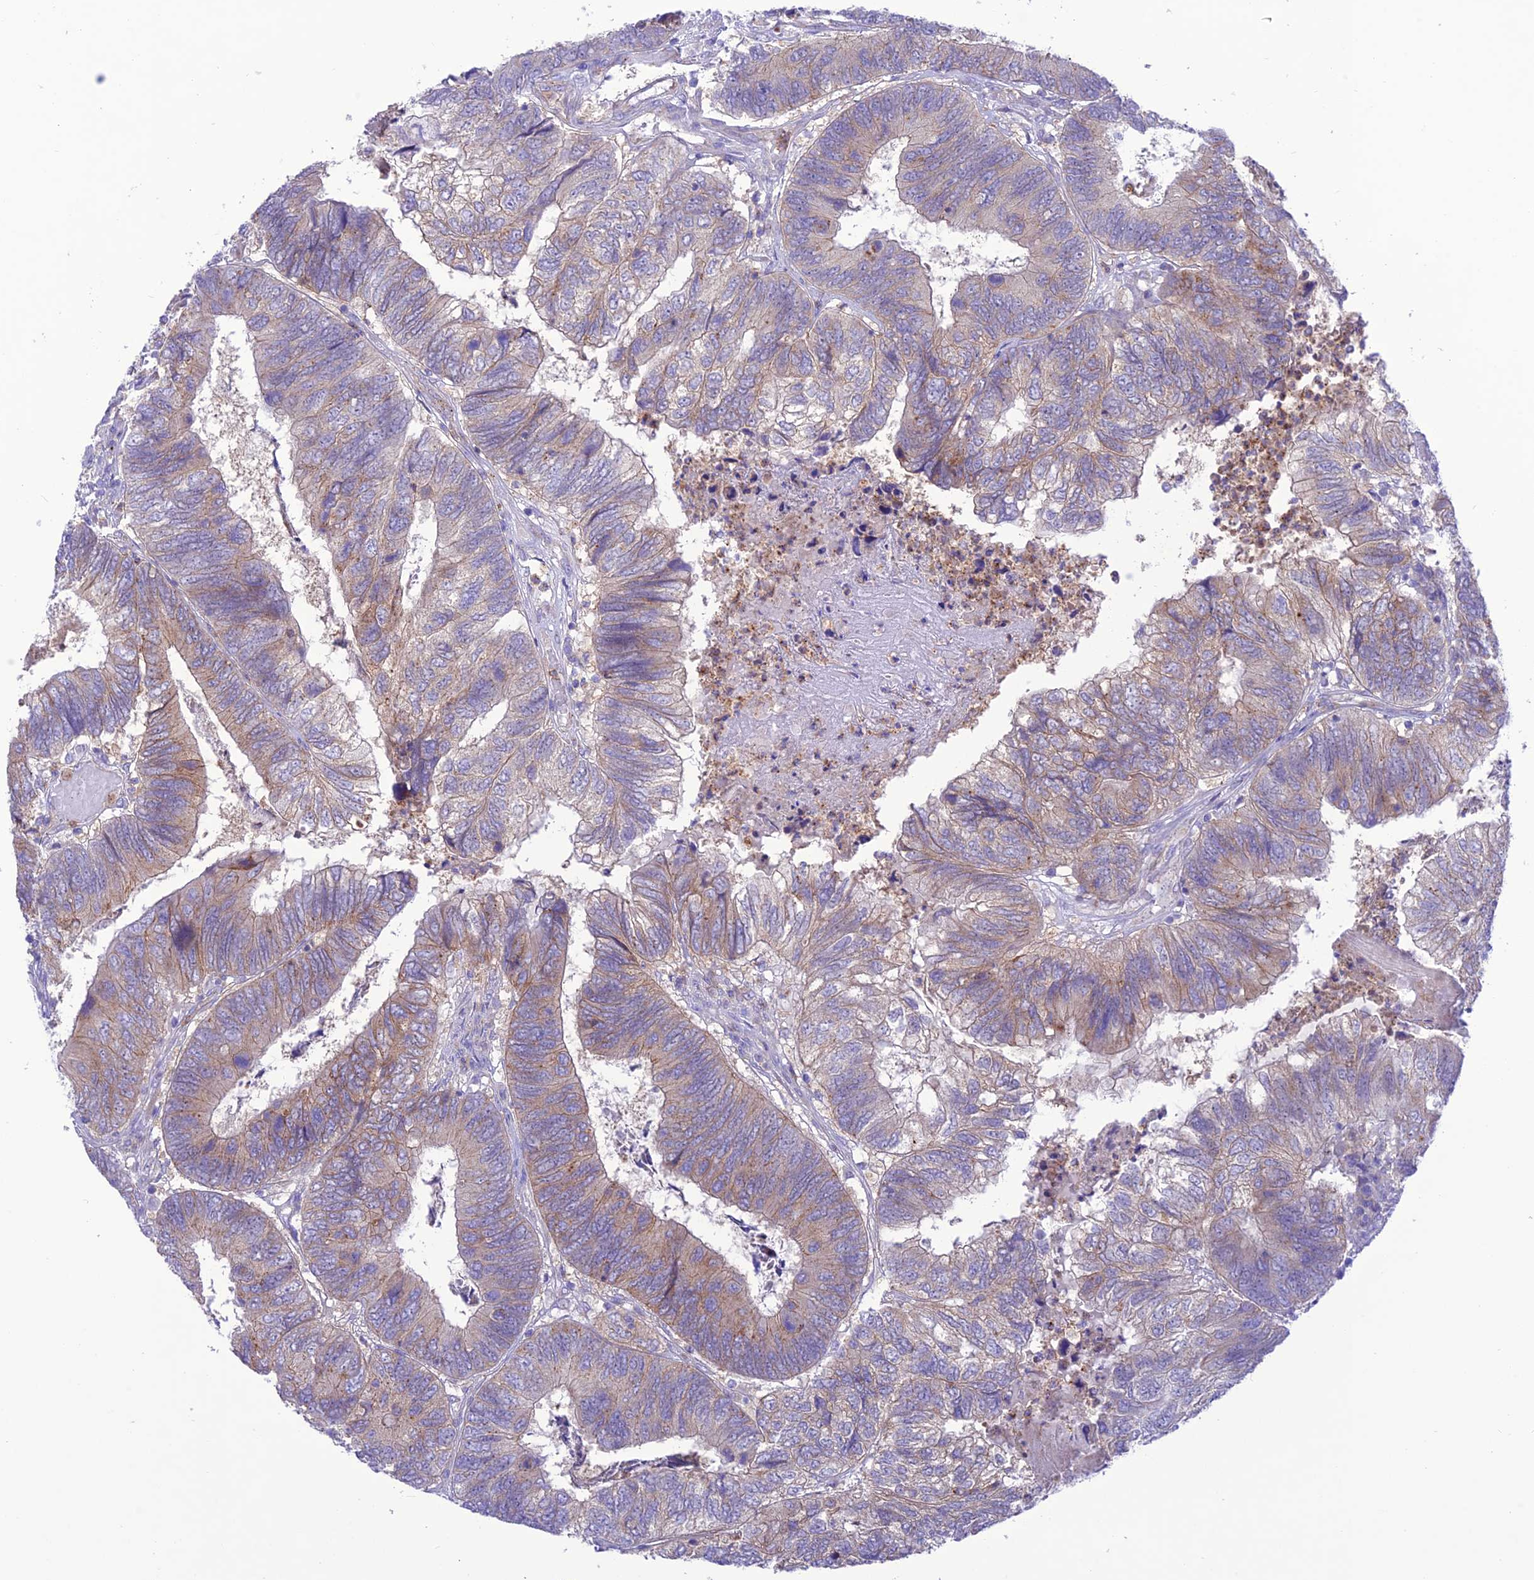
{"staining": {"intensity": "weak", "quantity": "25%-75%", "location": "cytoplasmic/membranous"}, "tissue": "colorectal cancer", "cell_type": "Tumor cells", "image_type": "cancer", "snomed": [{"axis": "morphology", "description": "Adenocarcinoma, NOS"}, {"axis": "topography", "description": "Colon"}], "caption": "The image reveals immunohistochemical staining of adenocarcinoma (colorectal). There is weak cytoplasmic/membranous staining is seen in approximately 25%-75% of tumor cells.", "gene": "CHSY3", "patient": {"sex": "female", "age": 67}}